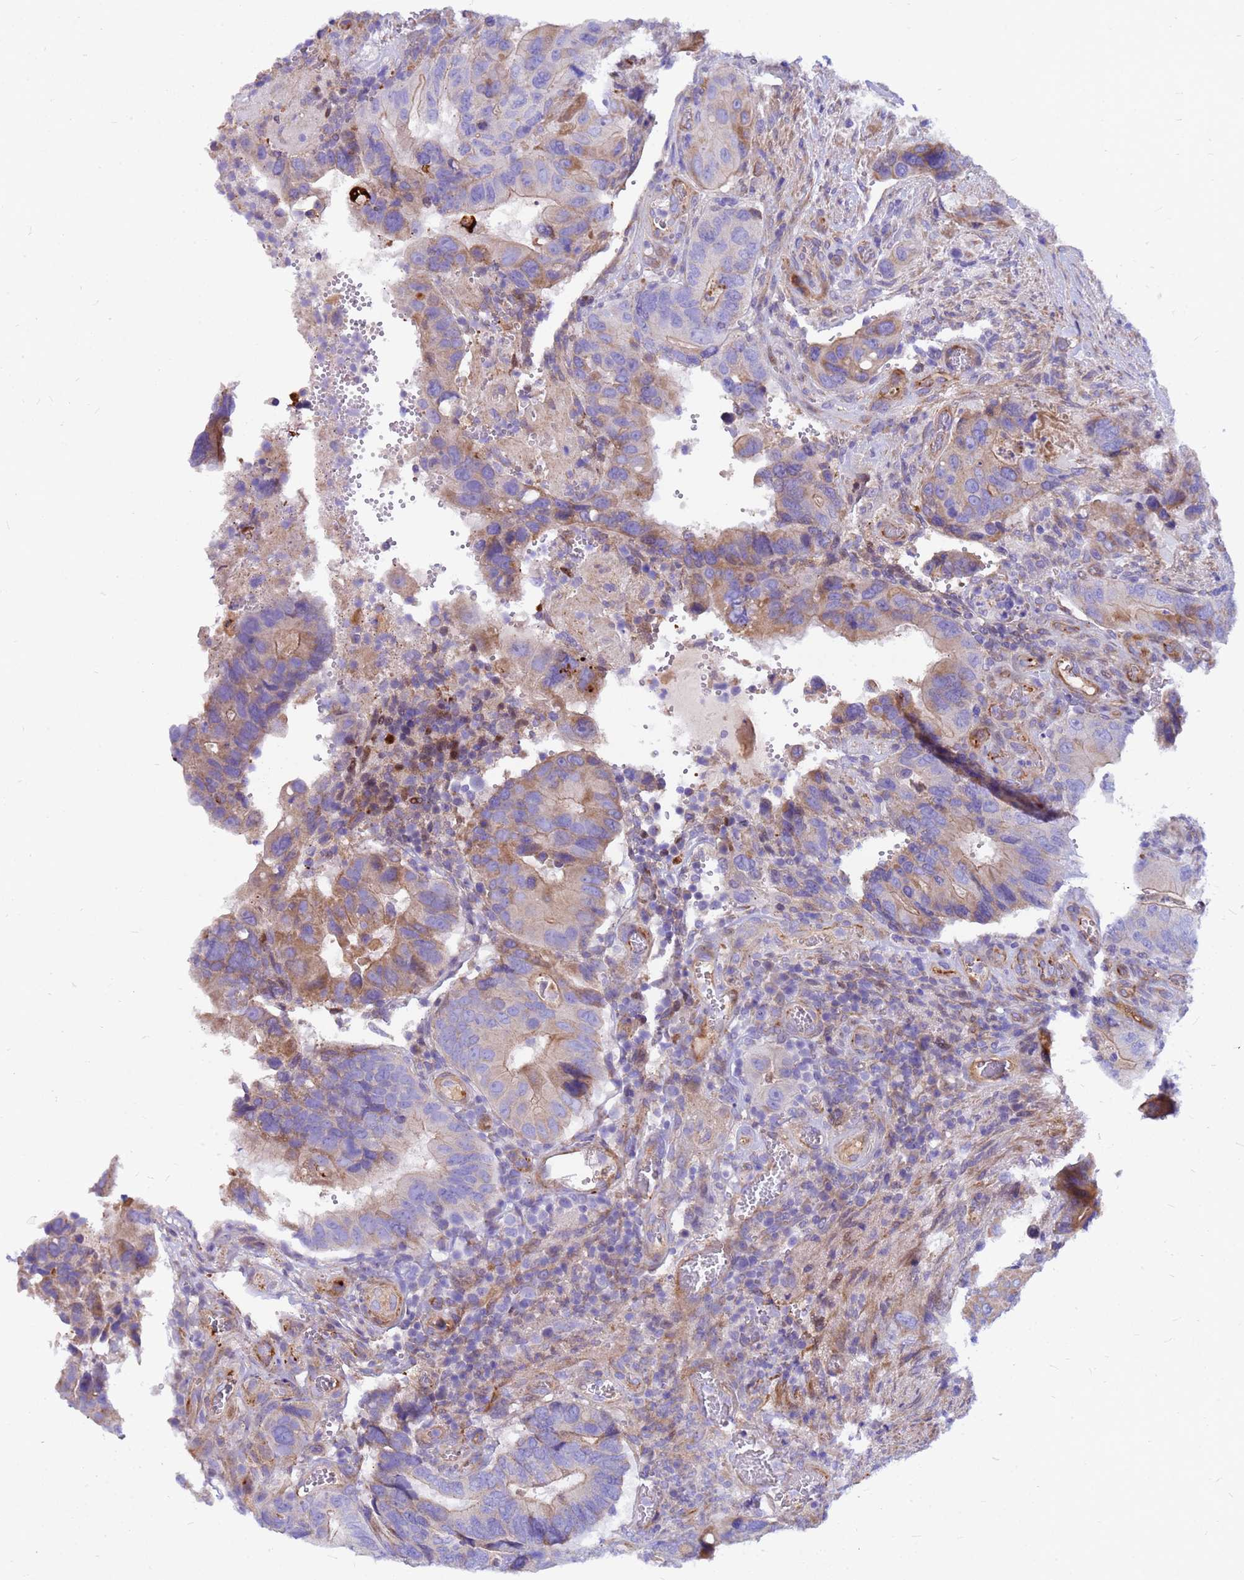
{"staining": {"intensity": "moderate", "quantity": "<25%", "location": "cytoplasmic/membranous"}, "tissue": "colorectal cancer", "cell_type": "Tumor cells", "image_type": "cancer", "snomed": [{"axis": "morphology", "description": "Adenocarcinoma, NOS"}, {"axis": "topography", "description": "Colon"}], "caption": "Immunohistochemical staining of human colorectal cancer (adenocarcinoma) exhibits moderate cytoplasmic/membranous protein positivity in approximately <25% of tumor cells. The staining was performed using DAB, with brown indicating positive protein expression. Nuclei are stained blue with hematoxylin.", "gene": "CRHBP", "patient": {"sex": "male", "age": 84}}